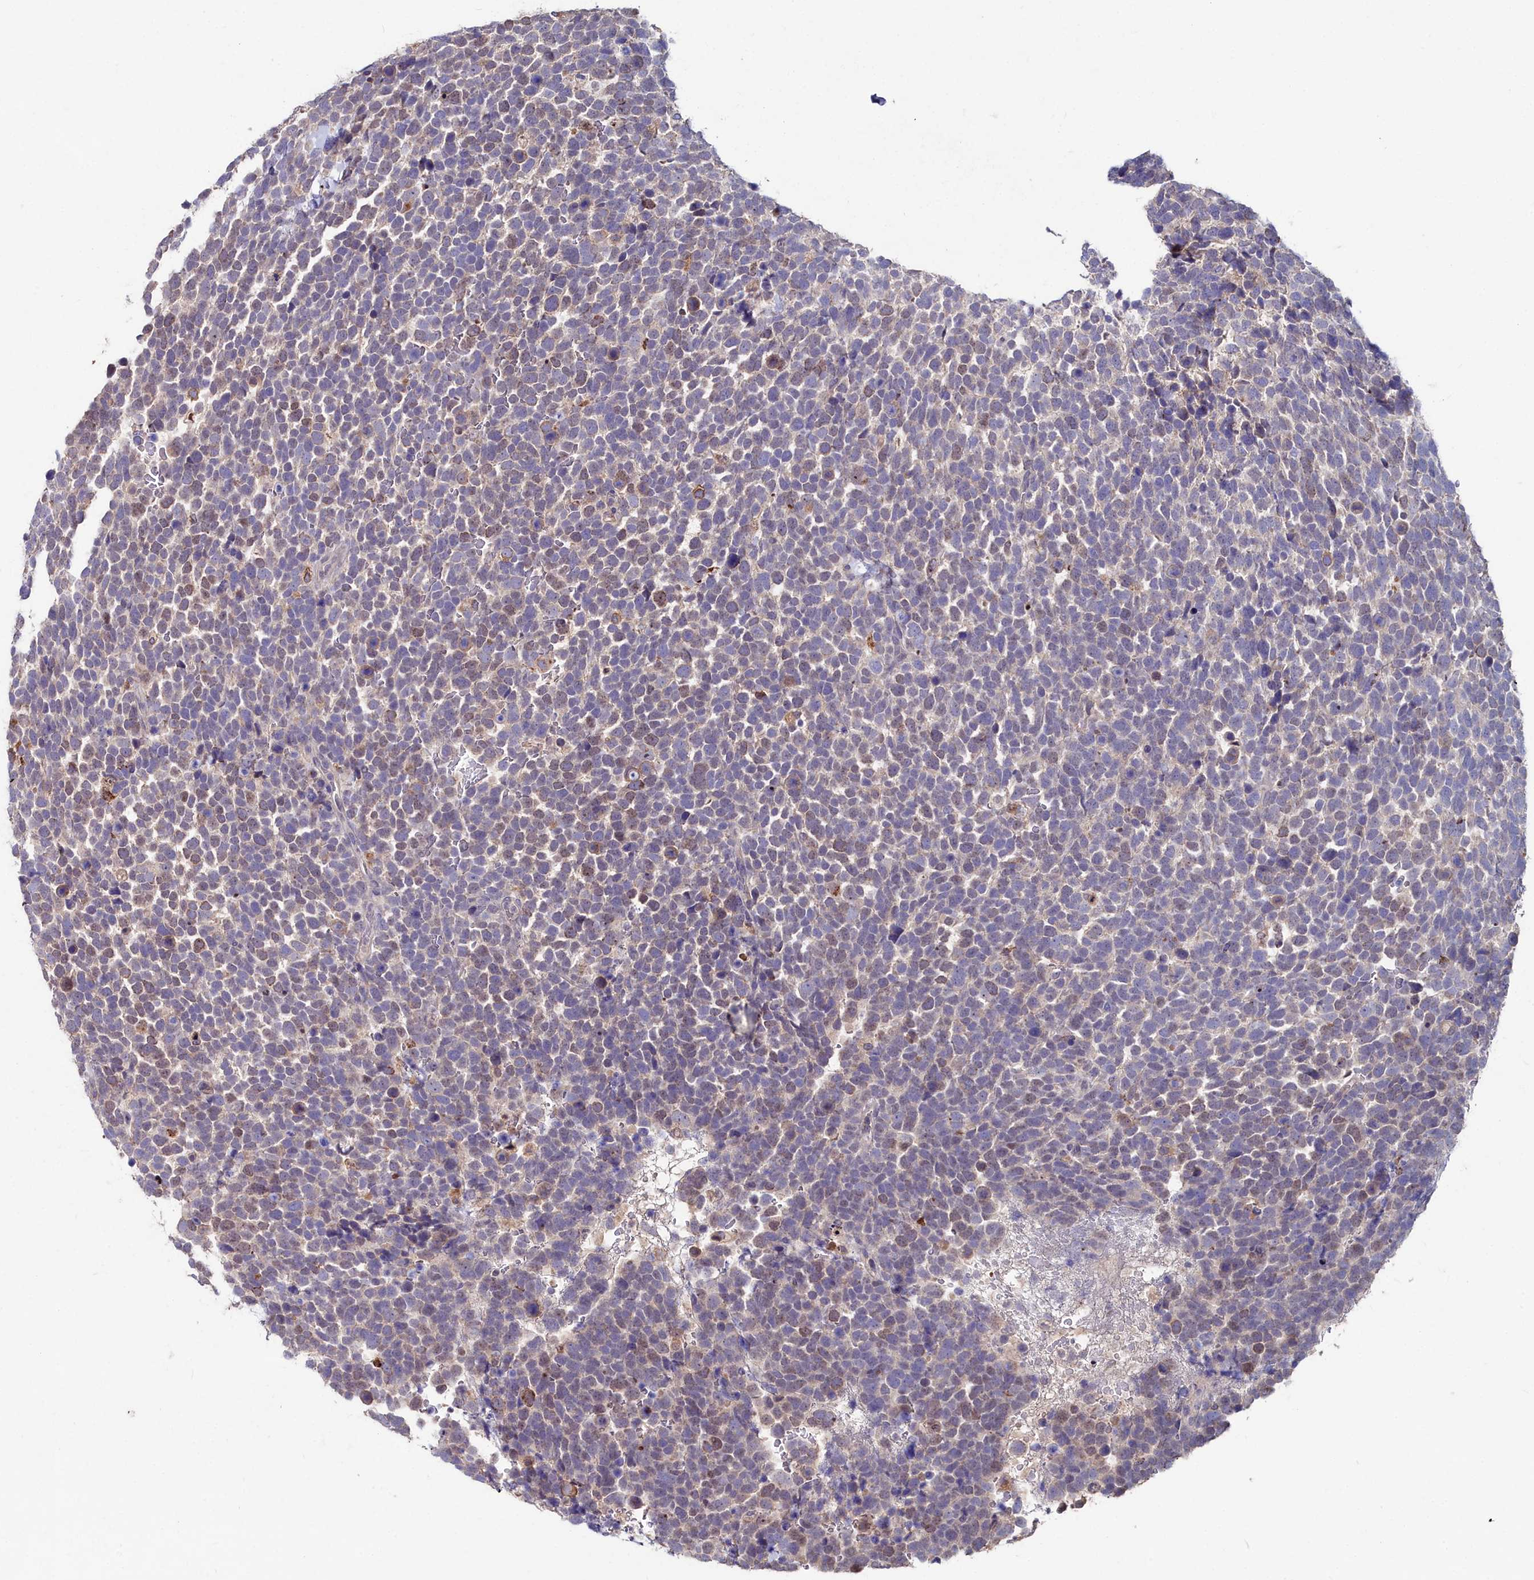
{"staining": {"intensity": "moderate", "quantity": "<25%", "location": "nuclear"}, "tissue": "urothelial cancer", "cell_type": "Tumor cells", "image_type": "cancer", "snomed": [{"axis": "morphology", "description": "Urothelial carcinoma, High grade"}, {"axis": "topography", "description": "Urinary bladder"}], "caption": "A brown stain highlights moderate nuclear staining of a protein in urothelial cancer tumor cells. (DAB (3,3'-diaminobenzidine) = brown stain, brightfield microscopy at high magnification).", "gene": "AMBRA1", "patient": {"sex": "female", "age": 82}}